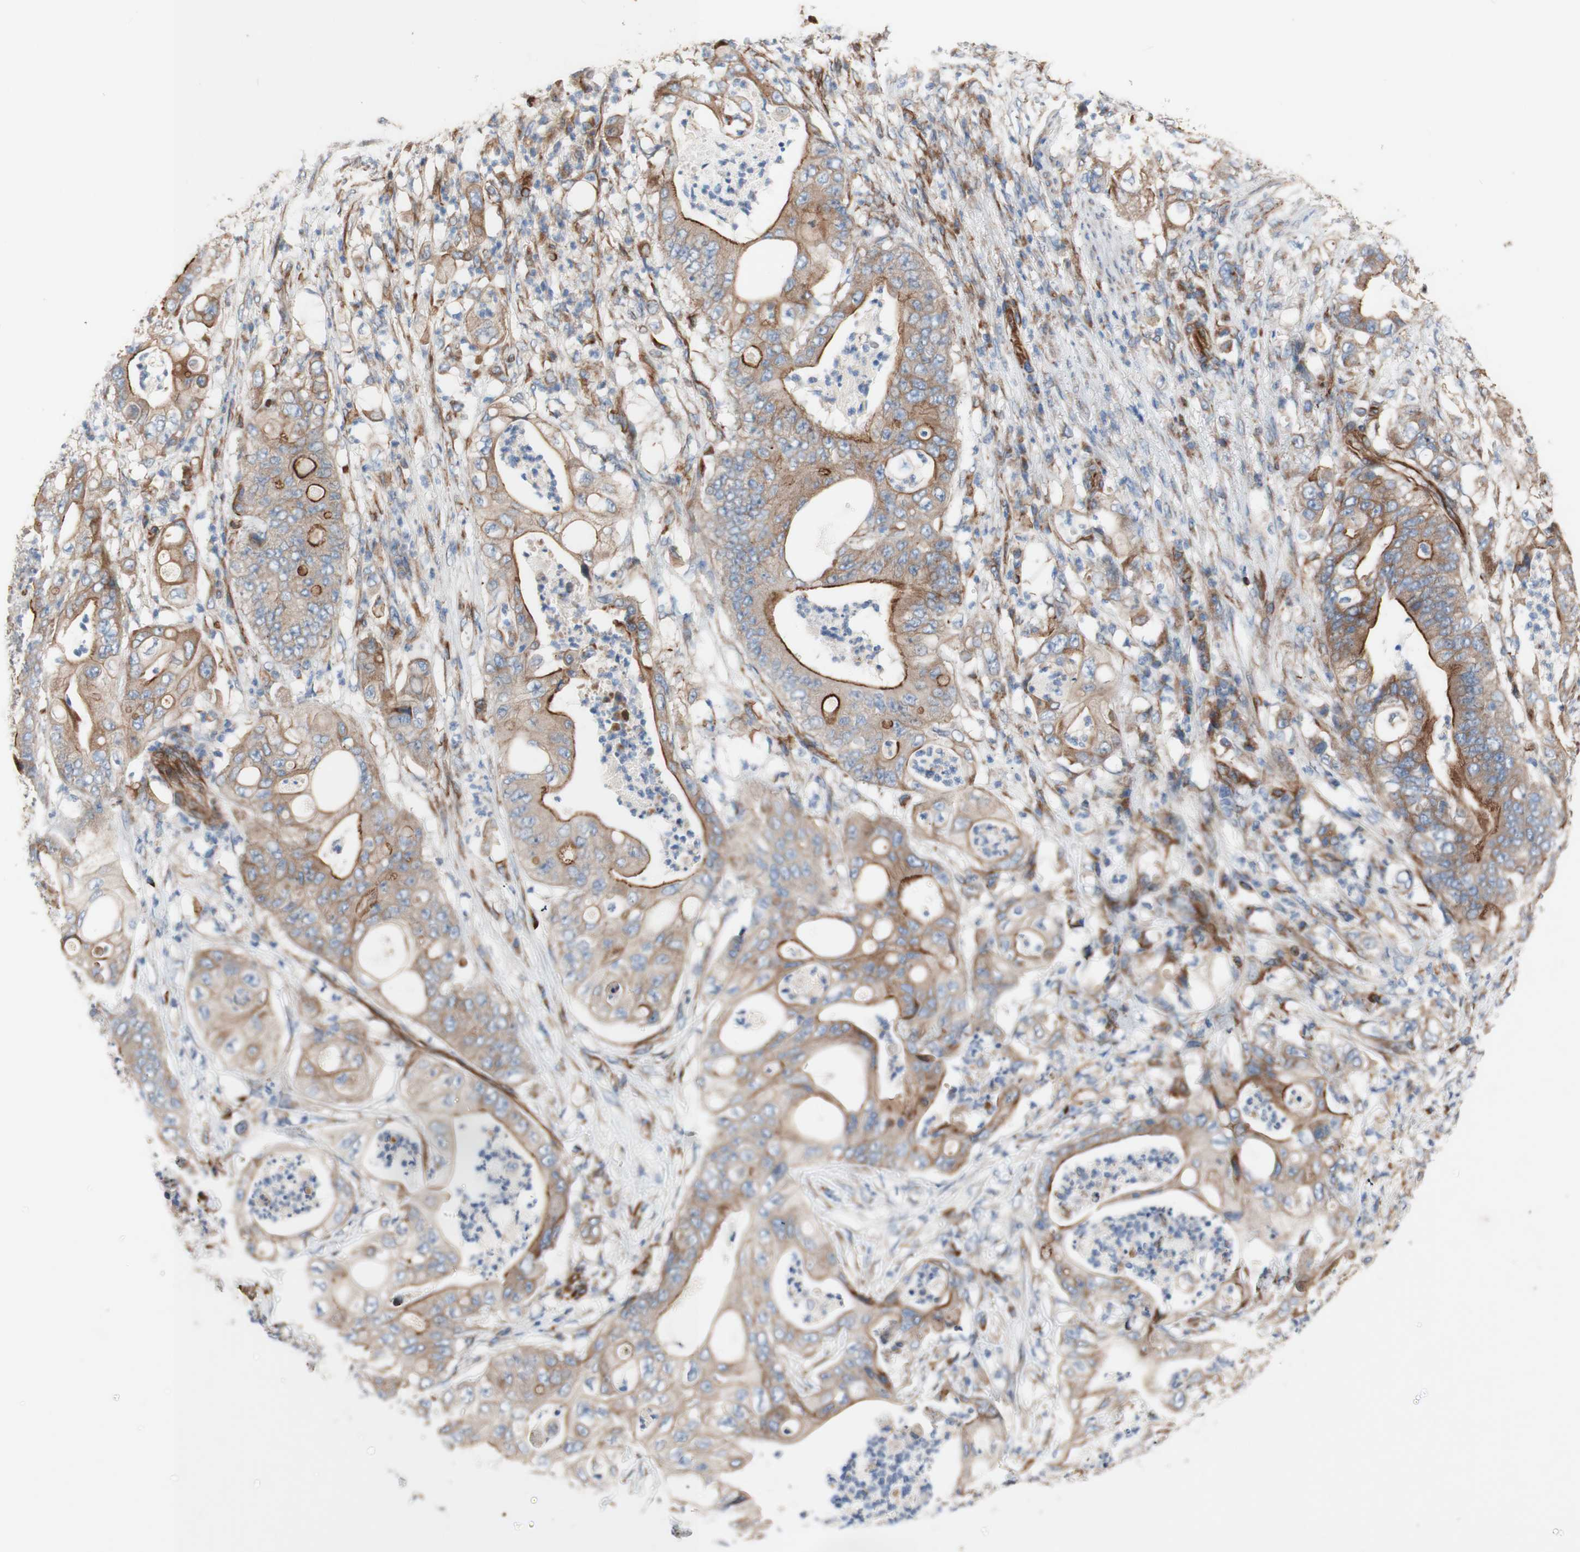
{"staining": {"intensity": "moderate", "quantity": ">75%", "location": "cytoplasmic/membranous"}, "tissue": "stomach cancer", "cell_type": "Tumor cells", "image_type": "cancer", "snomed": [{"axis": "morphology", "description": "Adenocarcinoma, NOS"}, {"axis": "topography", "description": "Stomach"}], "caption": "IHC (DAB (3,3'-diaminobenzidine)) staining of human adenocarcinoma (stomach) demonstrates moderate cytoplasmic/membranous protein staining in about >75% of tumor cells. IHC stains the protein in brown and the nuclei are stained blue.", "gene": "C1orf43", "patient": {"sex": "female", "age": 73}}